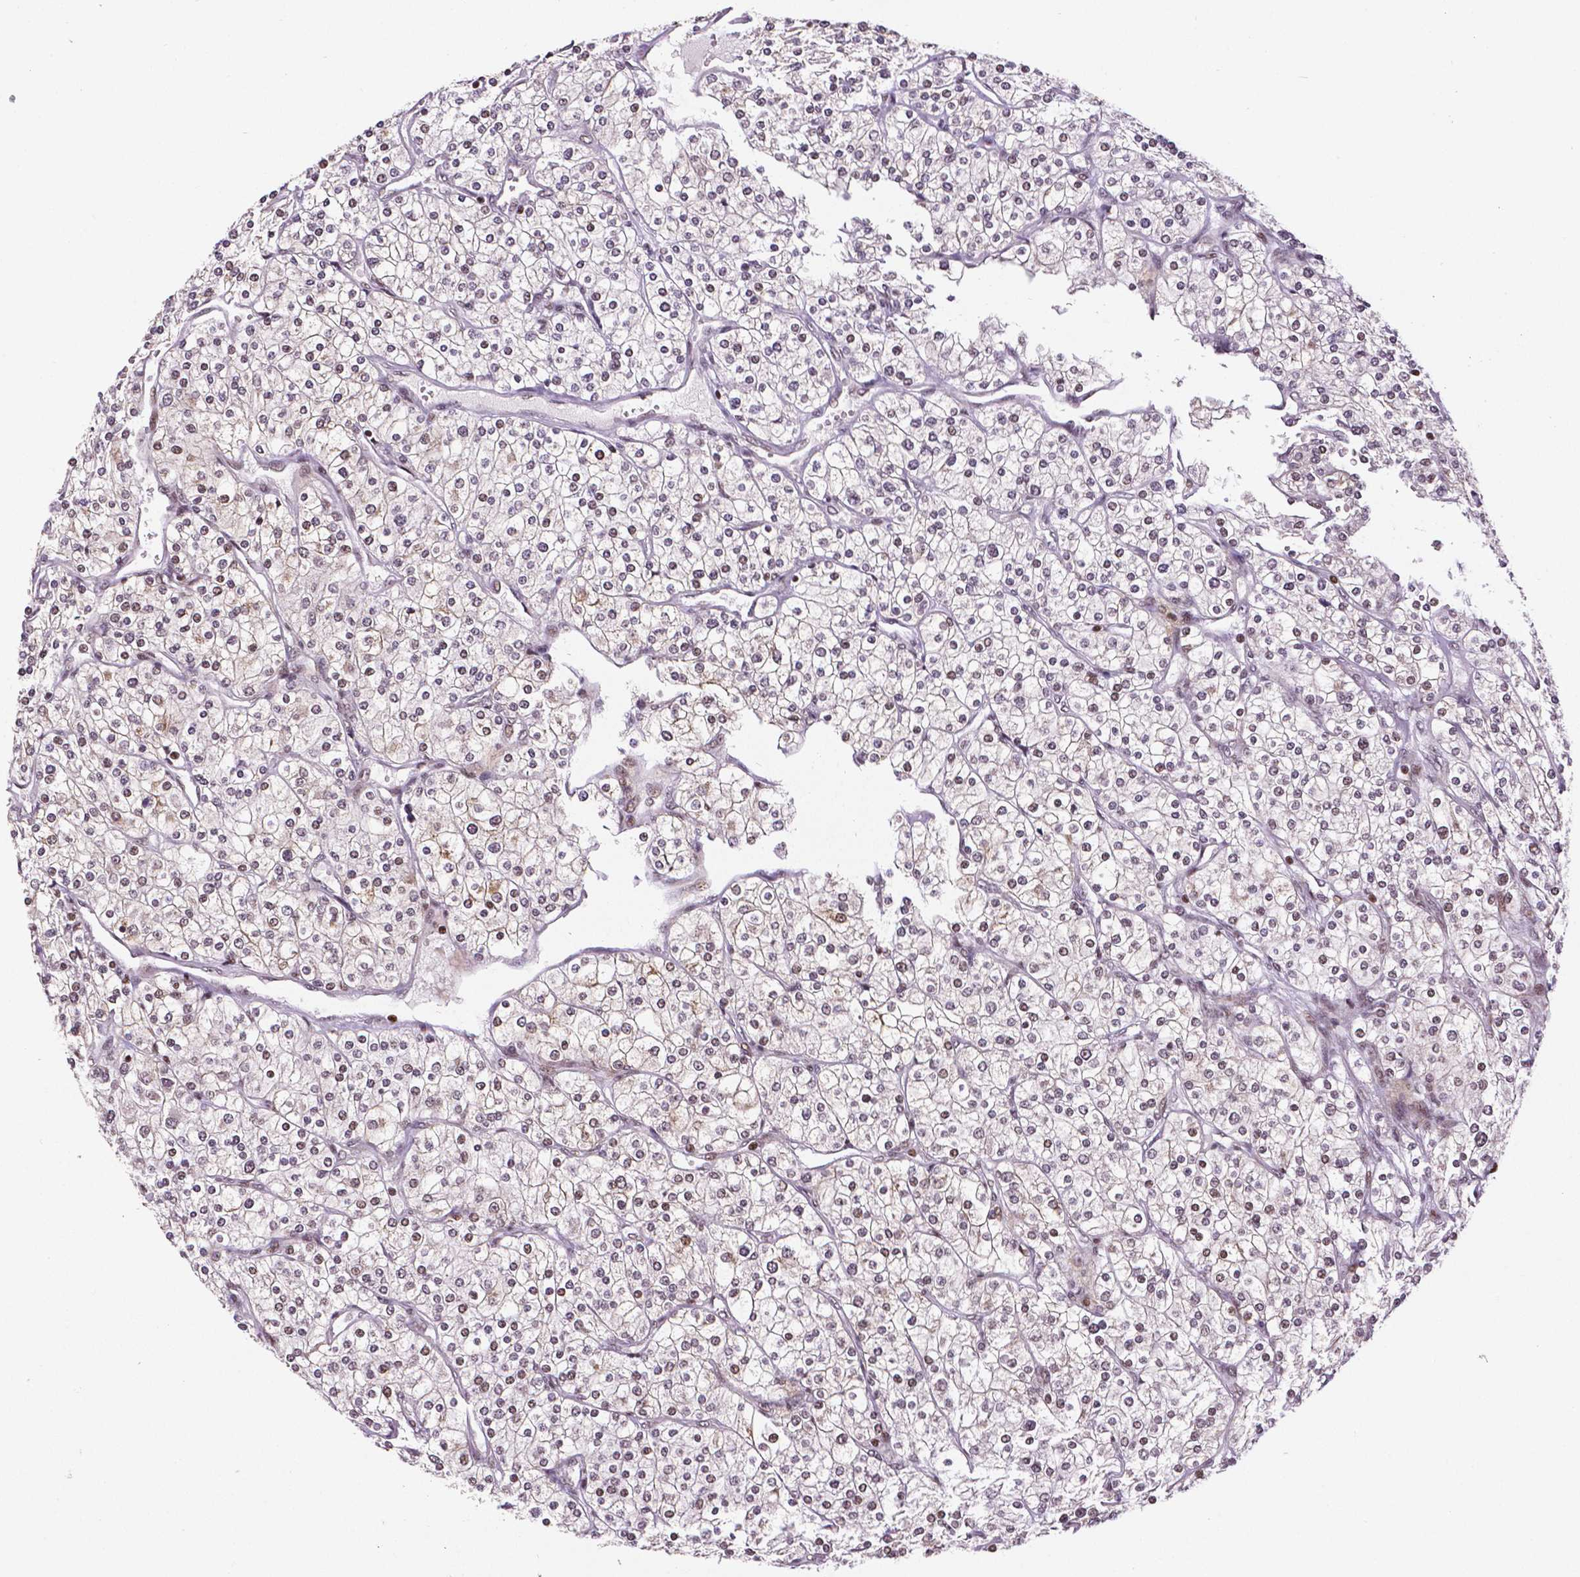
{"staining": {"intensity": "moderate", "quantity": "25%-75%", "location": "nuclear"}, "tissue": "renal cancer", "cell_type": "Tumor cells", "image_type": "cancer", "snomed": [{"axis": "morphology", "description": "Adenocarcinoma, NOS"}, {"axis": "topography", "description": "Kidney"}], "caption": "This photomicrograph displays immunohistochemistry (IHC) staining of renal cancer, with medium moderate nuclear positivity in approximately 25%-75% of tumor cells.", "gene": "CTCF", "patient": {"sex": "male", "age": 80}}